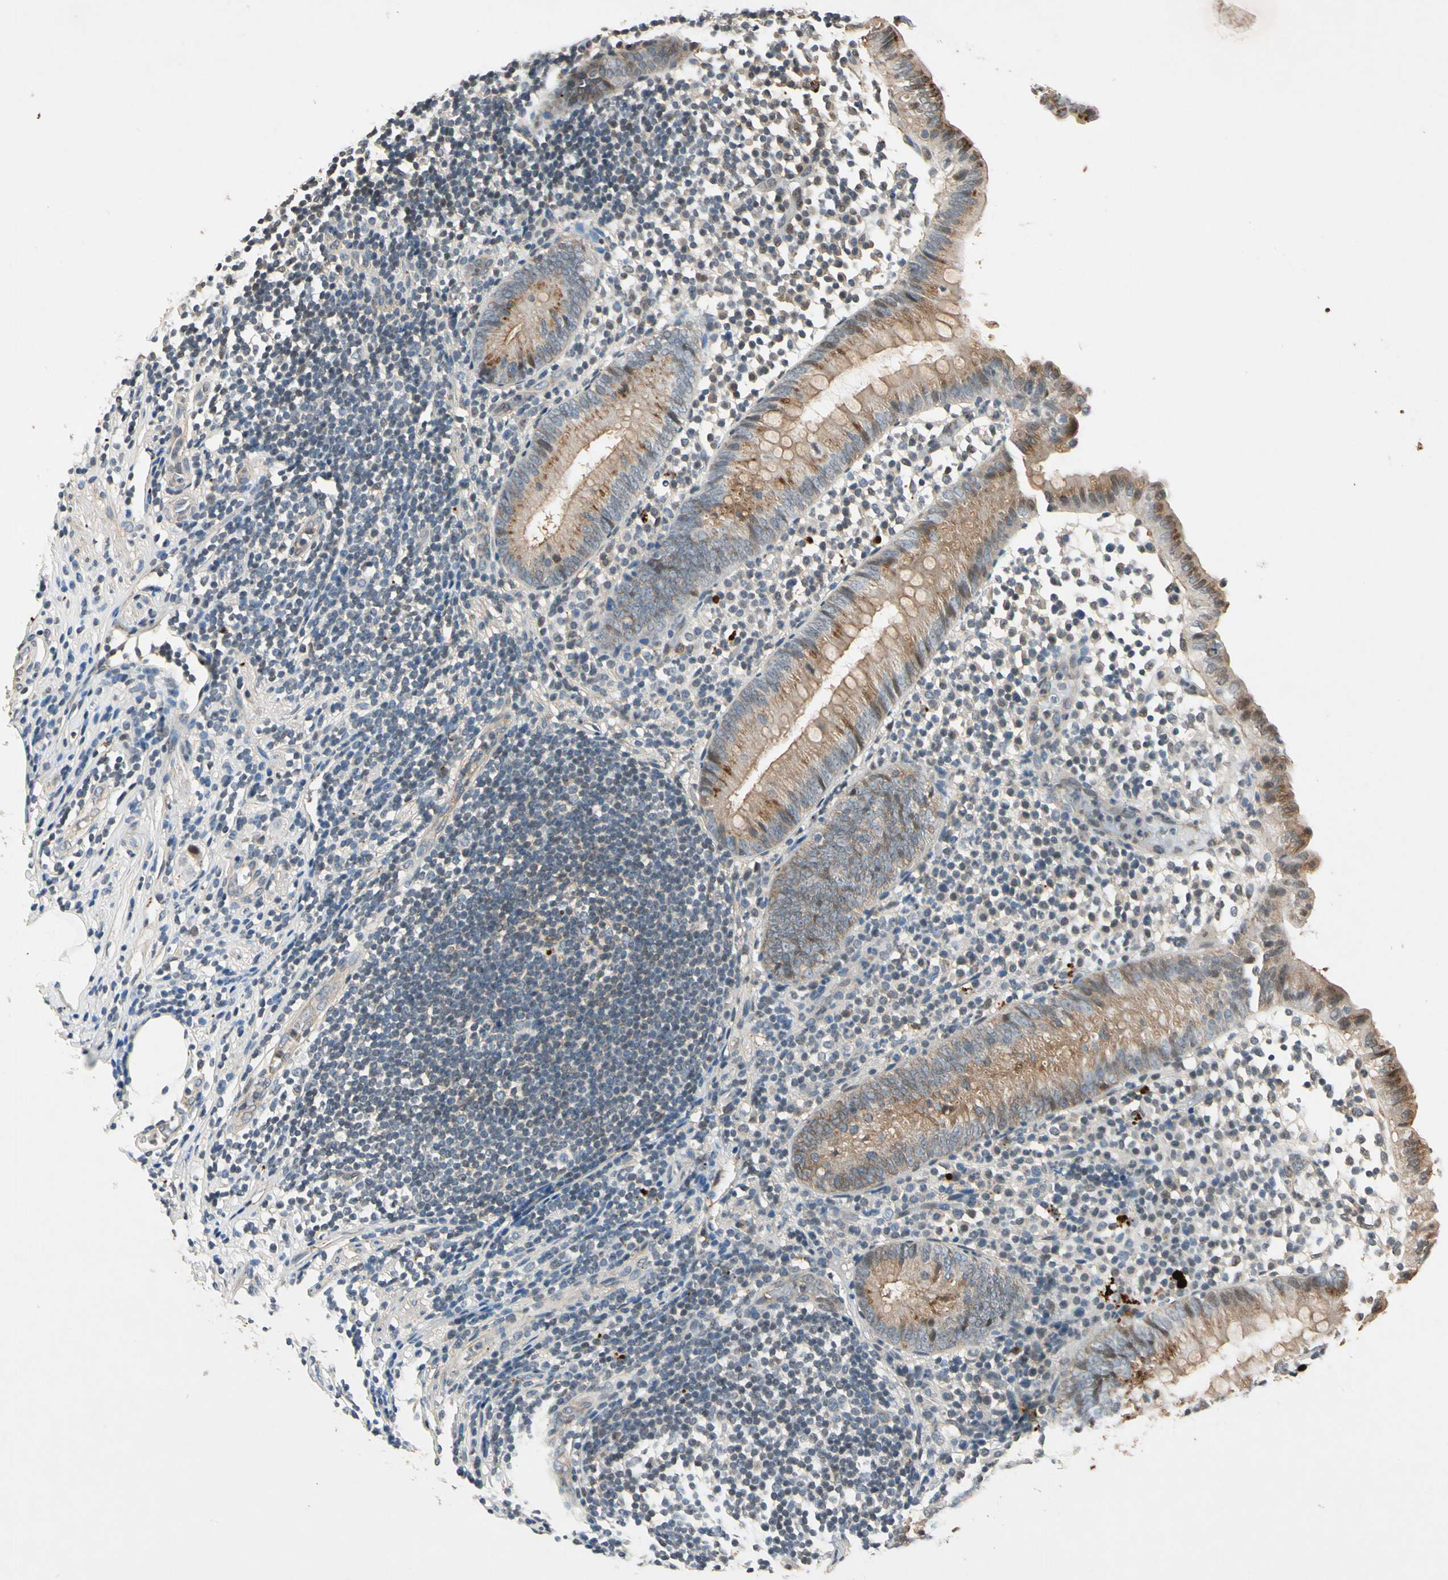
{"staining": {"intensity": "weak", "quantity": ">75%", "location": "cytoplasmic/membranous"}, "tissue": "appendix", "cell_type": "Glandular cells", "image_type": "normal", "snomed": [{"axis": "morphology", "description": "Normal tissue, NOS"}, {"axis": "topography", "description": "Appendix"}], "caption": "Approximately >75% of glandular cells in unremarkable human appendix exhibit weak cytoplasmic/membranous protein expression as visualized by brown immunohistochemical staining.", "gene": "ROCK2", "patient": {"sex": "male", "age": 25}}